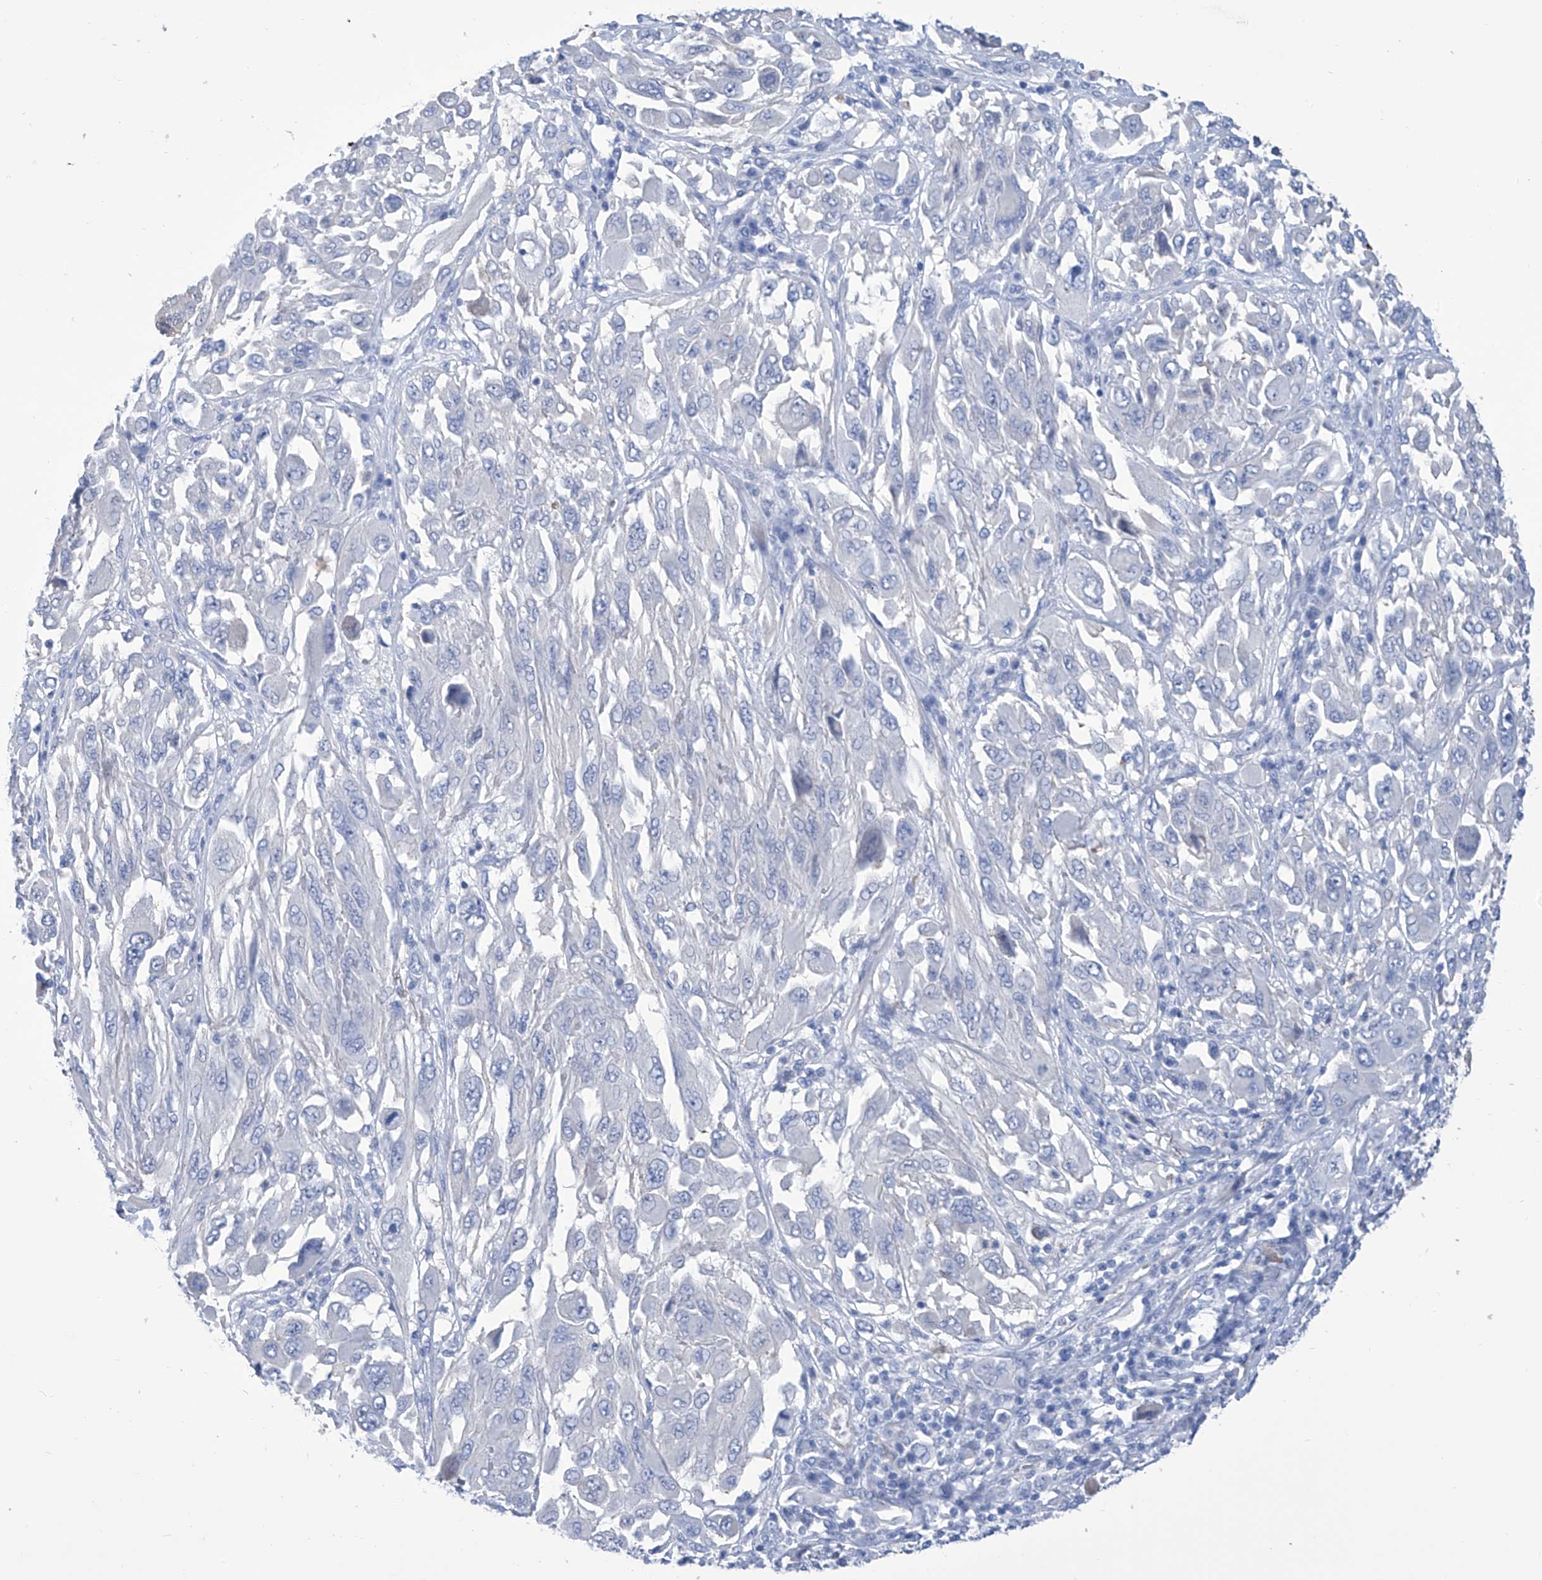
{"staining": {"intensity": "negative", "quantity": "none", "location": "none"}, "tissue": "melanoma", "cell_type": "Tumor cells", "image_type": "cancer", "snomed": [{"axis": "morphology", "description": "Malignant melanoma, NOS"}, {"axis": "topography", "description": "Skin"}], "caption": "This is an immunohistochemistry (IHC) micrograph of melanoma. There is no positivity in tumor cells.", "gene": "SMS", "patient": {"sex": "female", "age": 91}}